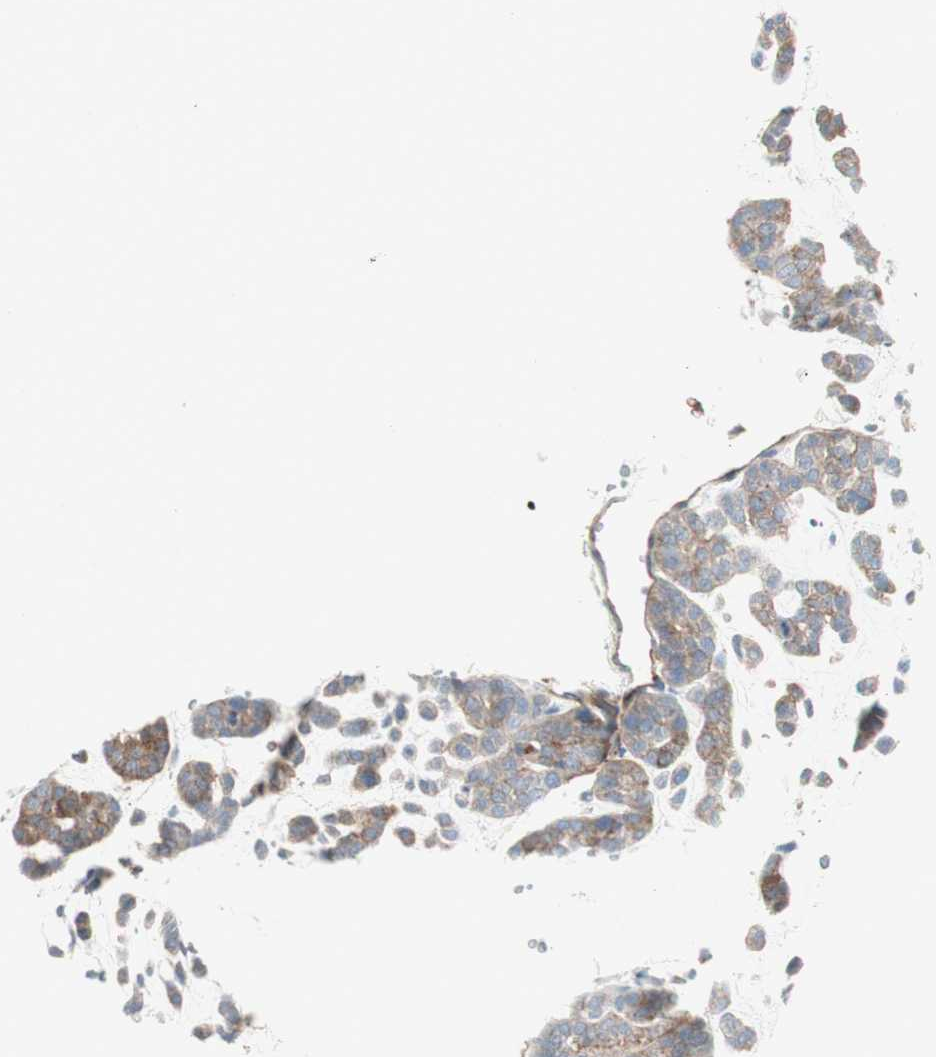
{"staining": {"intensity": "weak", "quantity": "25%-75%", "location": "cytoplasmic/membranous"}, "tissue": "head and neck cancer", "cell_type": "Tumor cells", "image_type": "cancer", "snomed": [{"axis": "morphology", "description": "Adenocarcinoma, NOS"}, {"axis": "morphology", "description": "Adenoma, NOS"}, {"axis": "topography", "description": "Head-Neck"}], "caption": "This is a histology image of IHC staining of adenoma (head and neck), which shows weak positivity in the cytoplasmic/membranous of tumor cells.", "gene": "MYO6", "patient": {"sex": "female", "age": 55}}